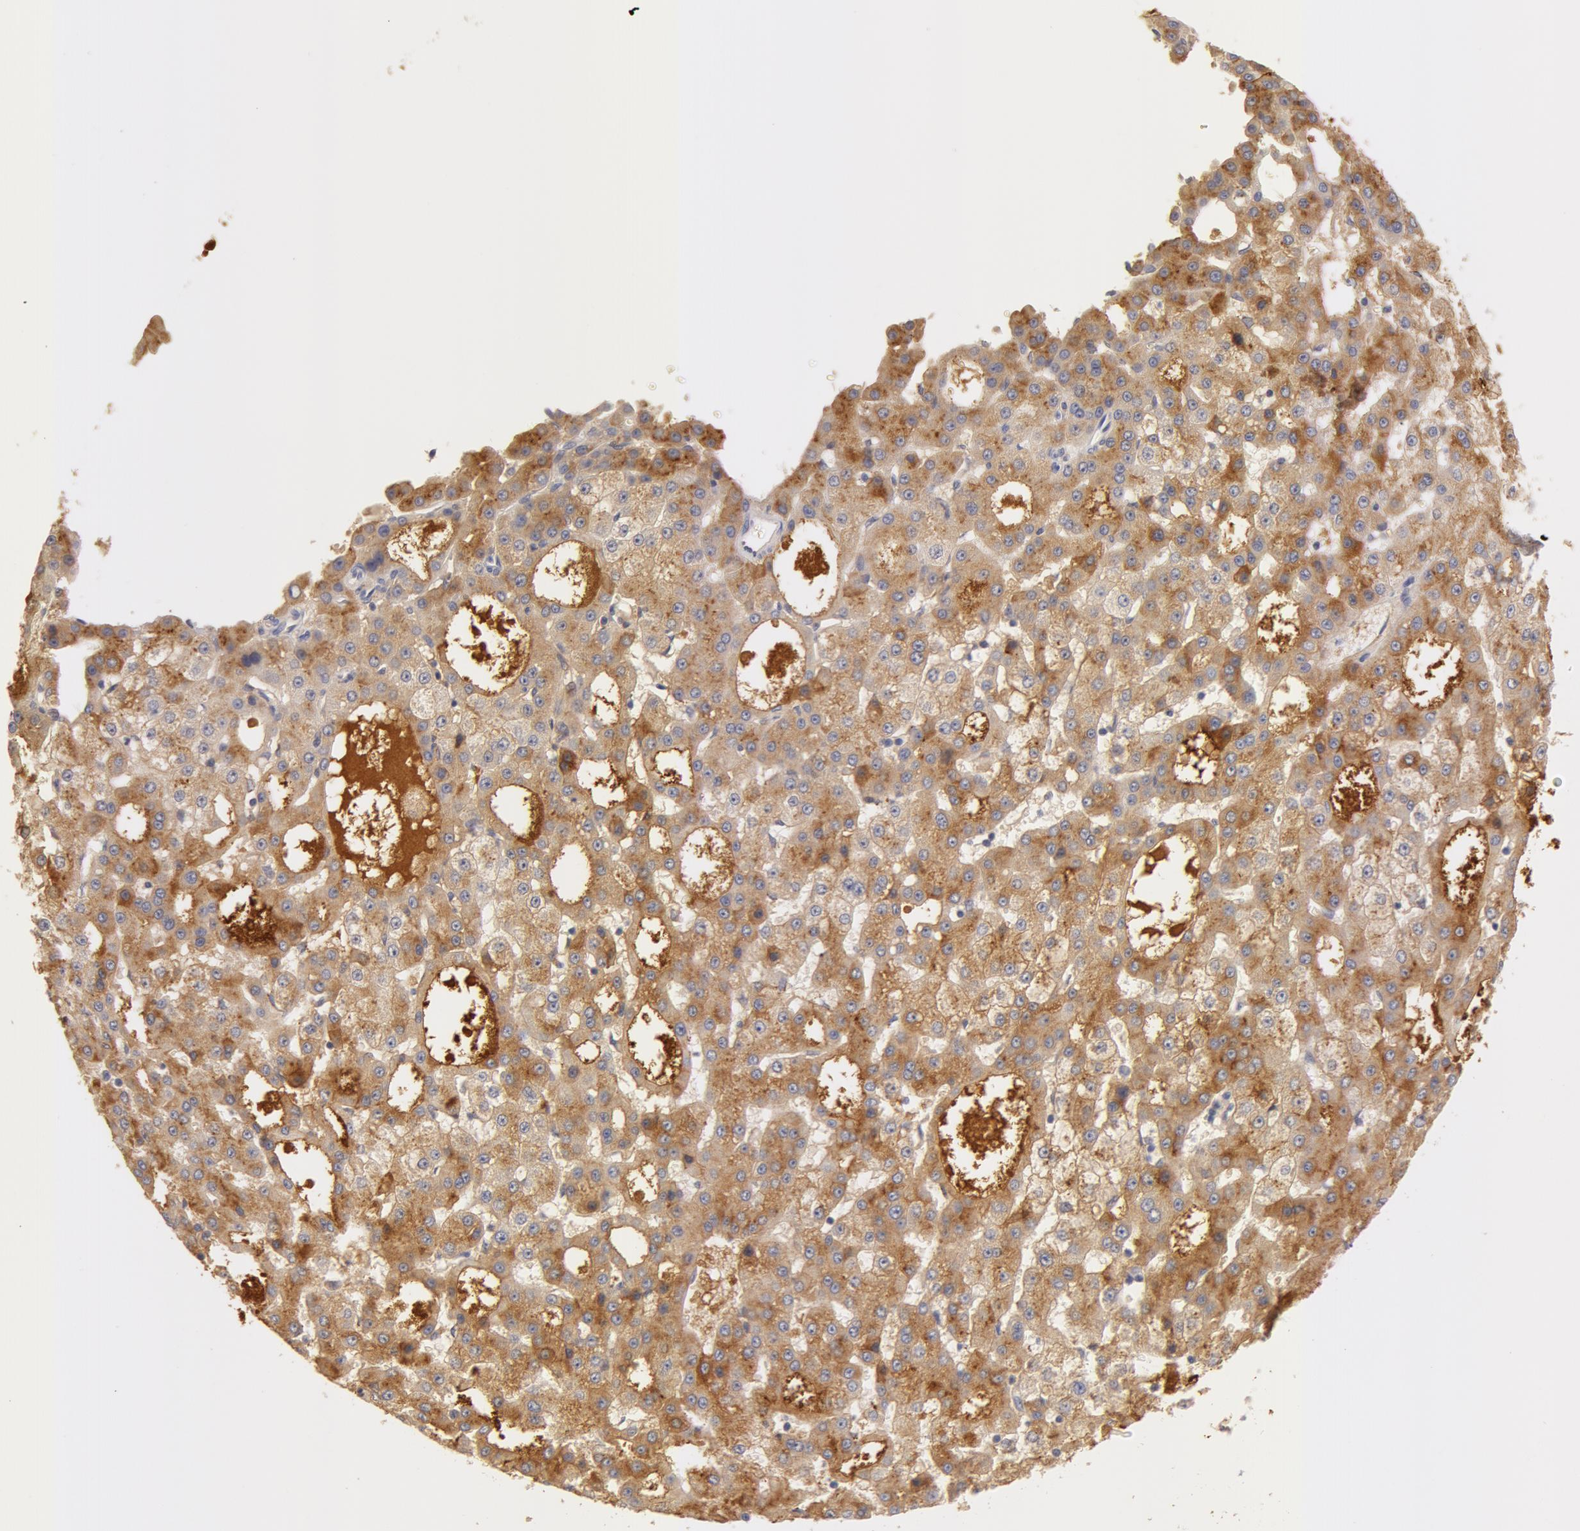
{"staining": {"intensity": "moderate", "quantity": ">75%", "location": "cytoplasmic/membranous"}, "tissue": "liver cancer", "cell_type": "Tumor cells", "image_type": "cancer", "snomed": [{"axis": "morphology", "description": "Carcinoma, Hepatocellular, NOS"}, {"axis": "topography", "description": "Liver"}], "caption": "Immunohistochemistry staining of liver cancer (hepatocellular carcinoma), which demonstrates medium levels of moderate cytoplasmic/membranous positivity in approximately >75% of tumor cells indicating moderate cytoplasmic/membranous protein expression. The staining was performed using DAB (brown) for protein detection and nuclei were counterstained in hematoxylin (blue).", "gene": "GC", "patient": {"sex": "male", "age": 47}}